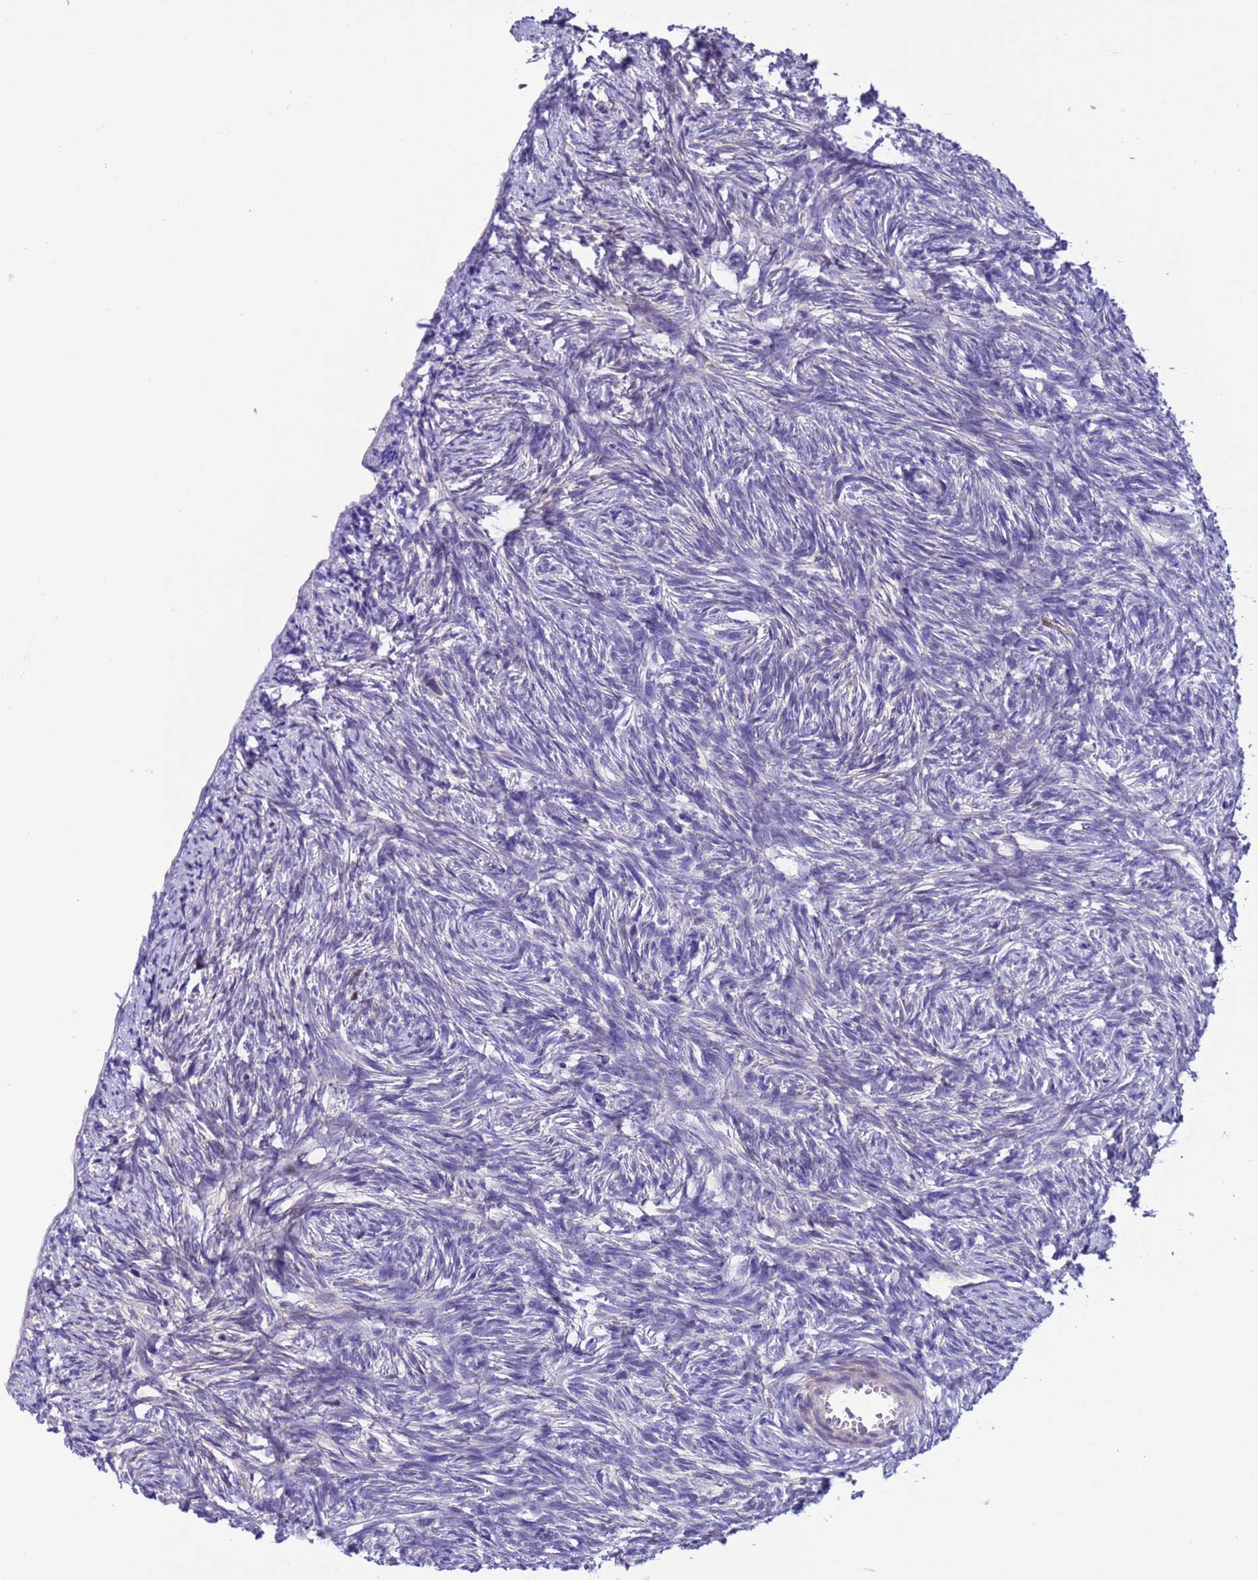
{"staining": {"intensity": "negative", "quantity": "none", "location": "none"}, "tissue": "ovary", "cell_type": "Ovarian stroma cells", "image_type": "normal", "snomed": [{"axis": "morphology", "description": "Normal tissue, NOS"}, {"axis": "topography", "description": "Ovary"}], "caption": "The micrograph exhibits no significant expression in ovarian stroma cells of ovary. Nuclei are stained in blue.", "gene": "C6orf47", "patient": {"sex": "female", "age": 51}}